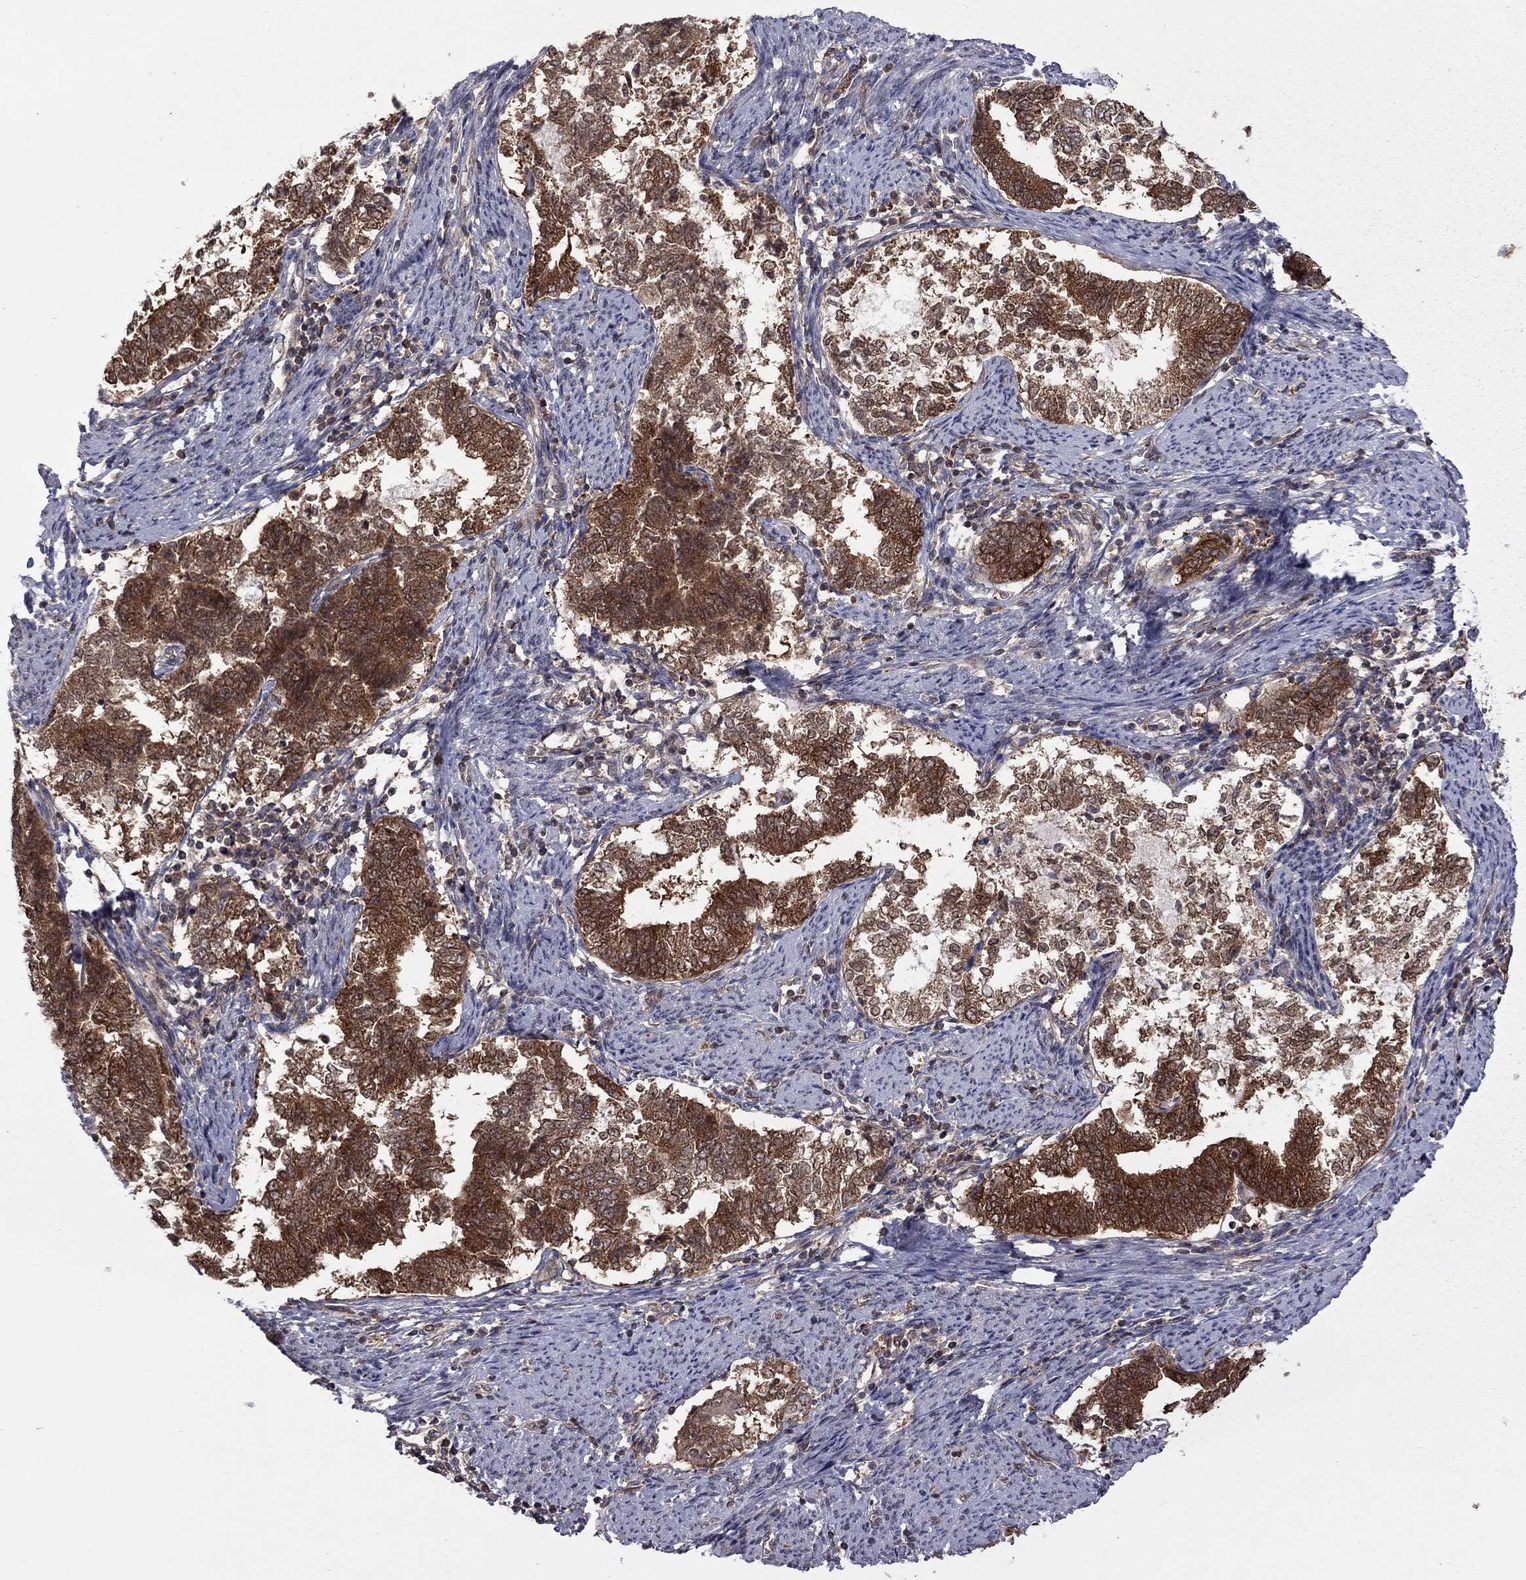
{"staining": {"intensity": "strong", "quantity": ">75%", "location": "cytoplasmic/membranous"}, "tissue": "endometrial cancer", "cell_type": "Tumor cells", "image_type": "cancer", "snomed": [{"axis": "morphology", "description": "Adenocarcinoma, NOS"}, {"axis": "topography", "description": "Endometrium"}], "caption": "Immunohistochemical staining of human endometrial adenocarcinoma shows high levels of strong cytoplasmic/membranous positivity in approximately >75% of tumor cells.", "gene": "NAA50", "patient": {"sex": "female", "age": 65}}